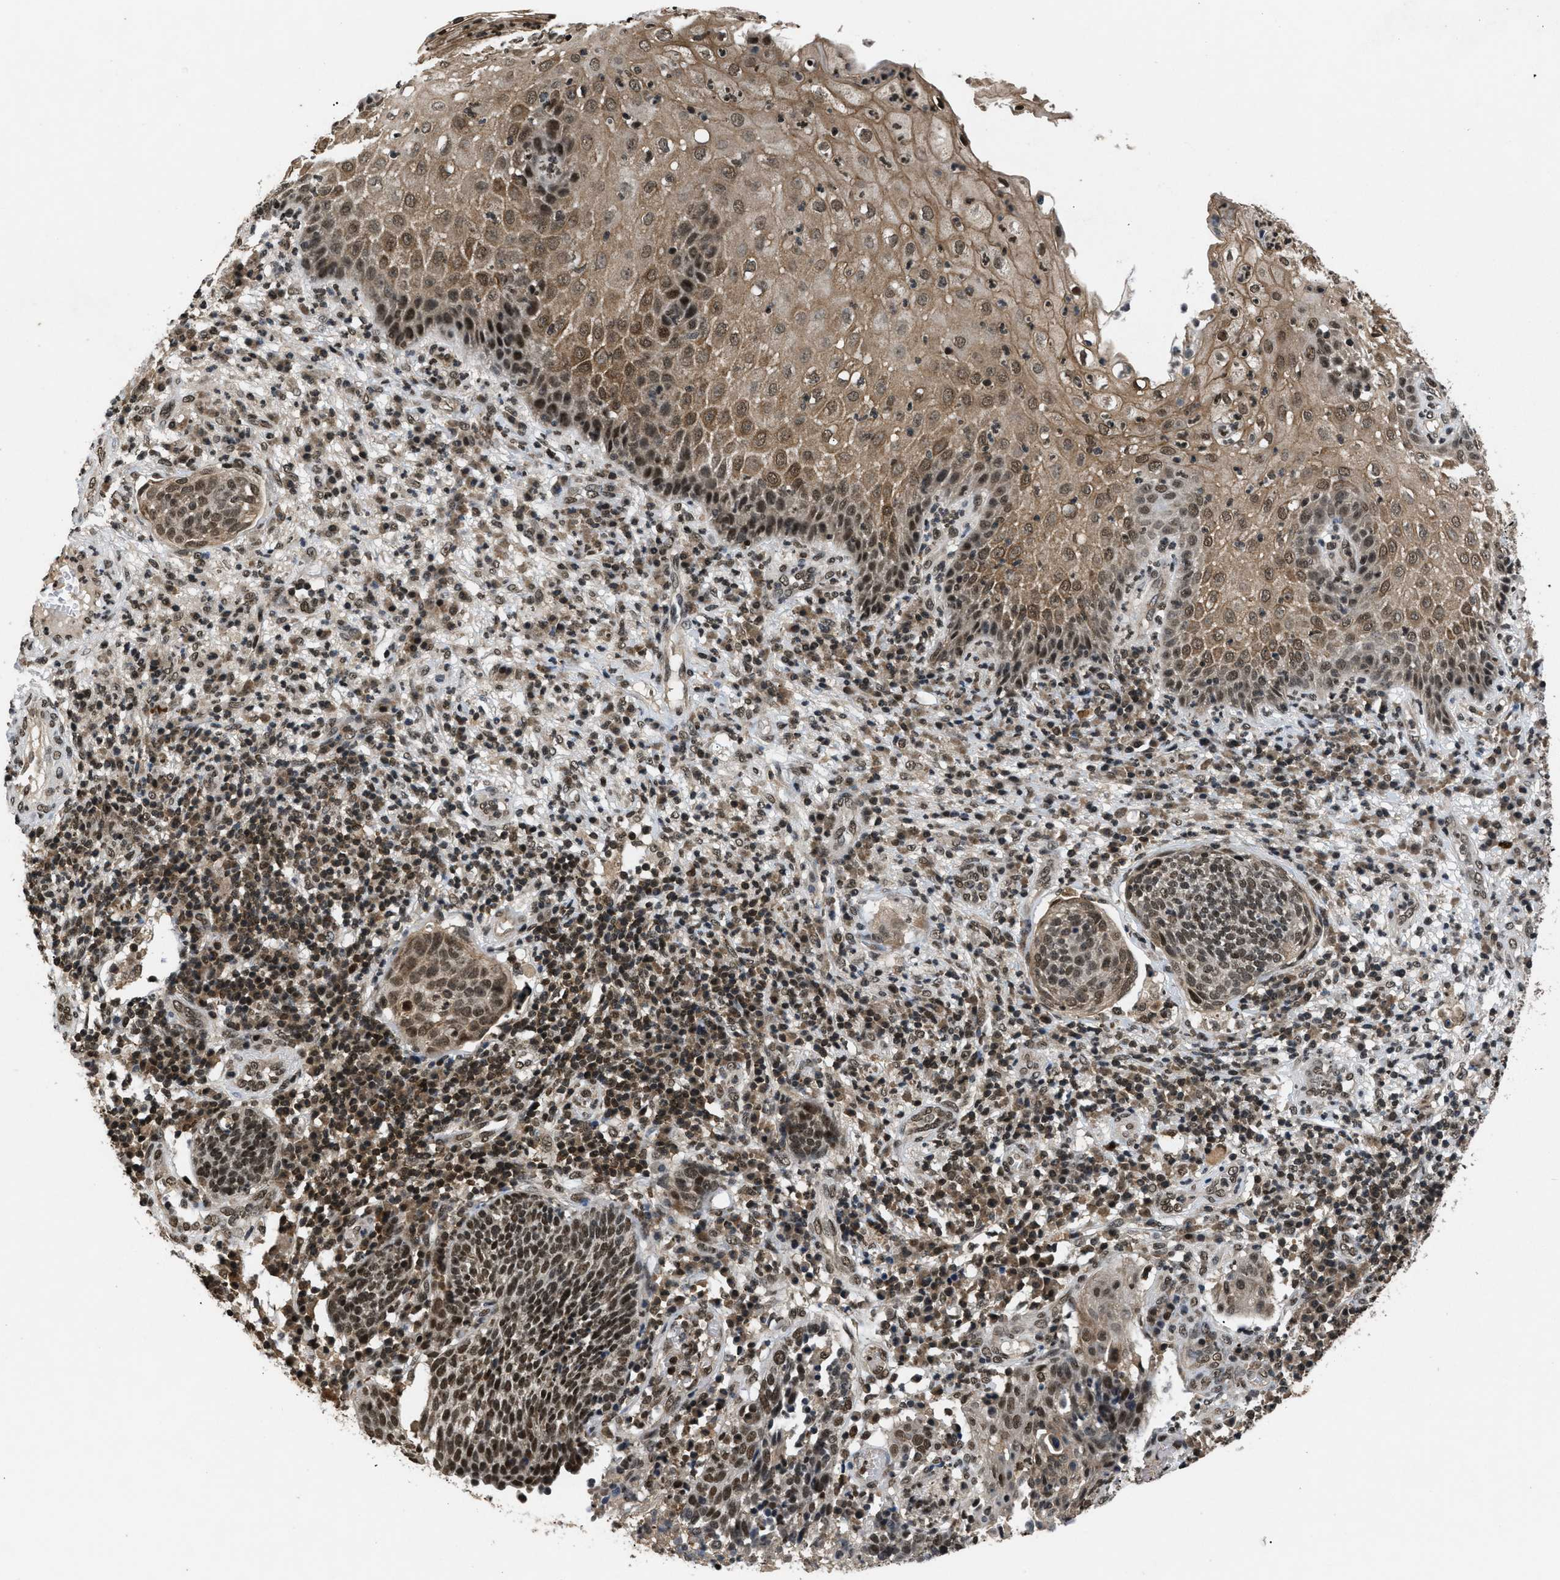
{"staining": {"intensity": "moderate", "quantity": ">75%", "location": "cytoplasmic/membranous,nuclear"}, "tissue": "cervical cancer", "cell_type": "Tumor cells", "image_type": "cancer", "snomed": [{"axis": "morphology", "description": "Squamous cell carcinoma, NOS"}, {"axis": "topography", "description": "Cervix"}], "caption": "Approximately >75% of tumor cells in cervical cancer (squamous cell carcinoma) exhibit moderate cytoplasmic/membranous and nuclear protein expression as visualized by brown immunohistochemical staining.", "gene": "RBM5", "patient": {"sex": "female", "age": 34}}